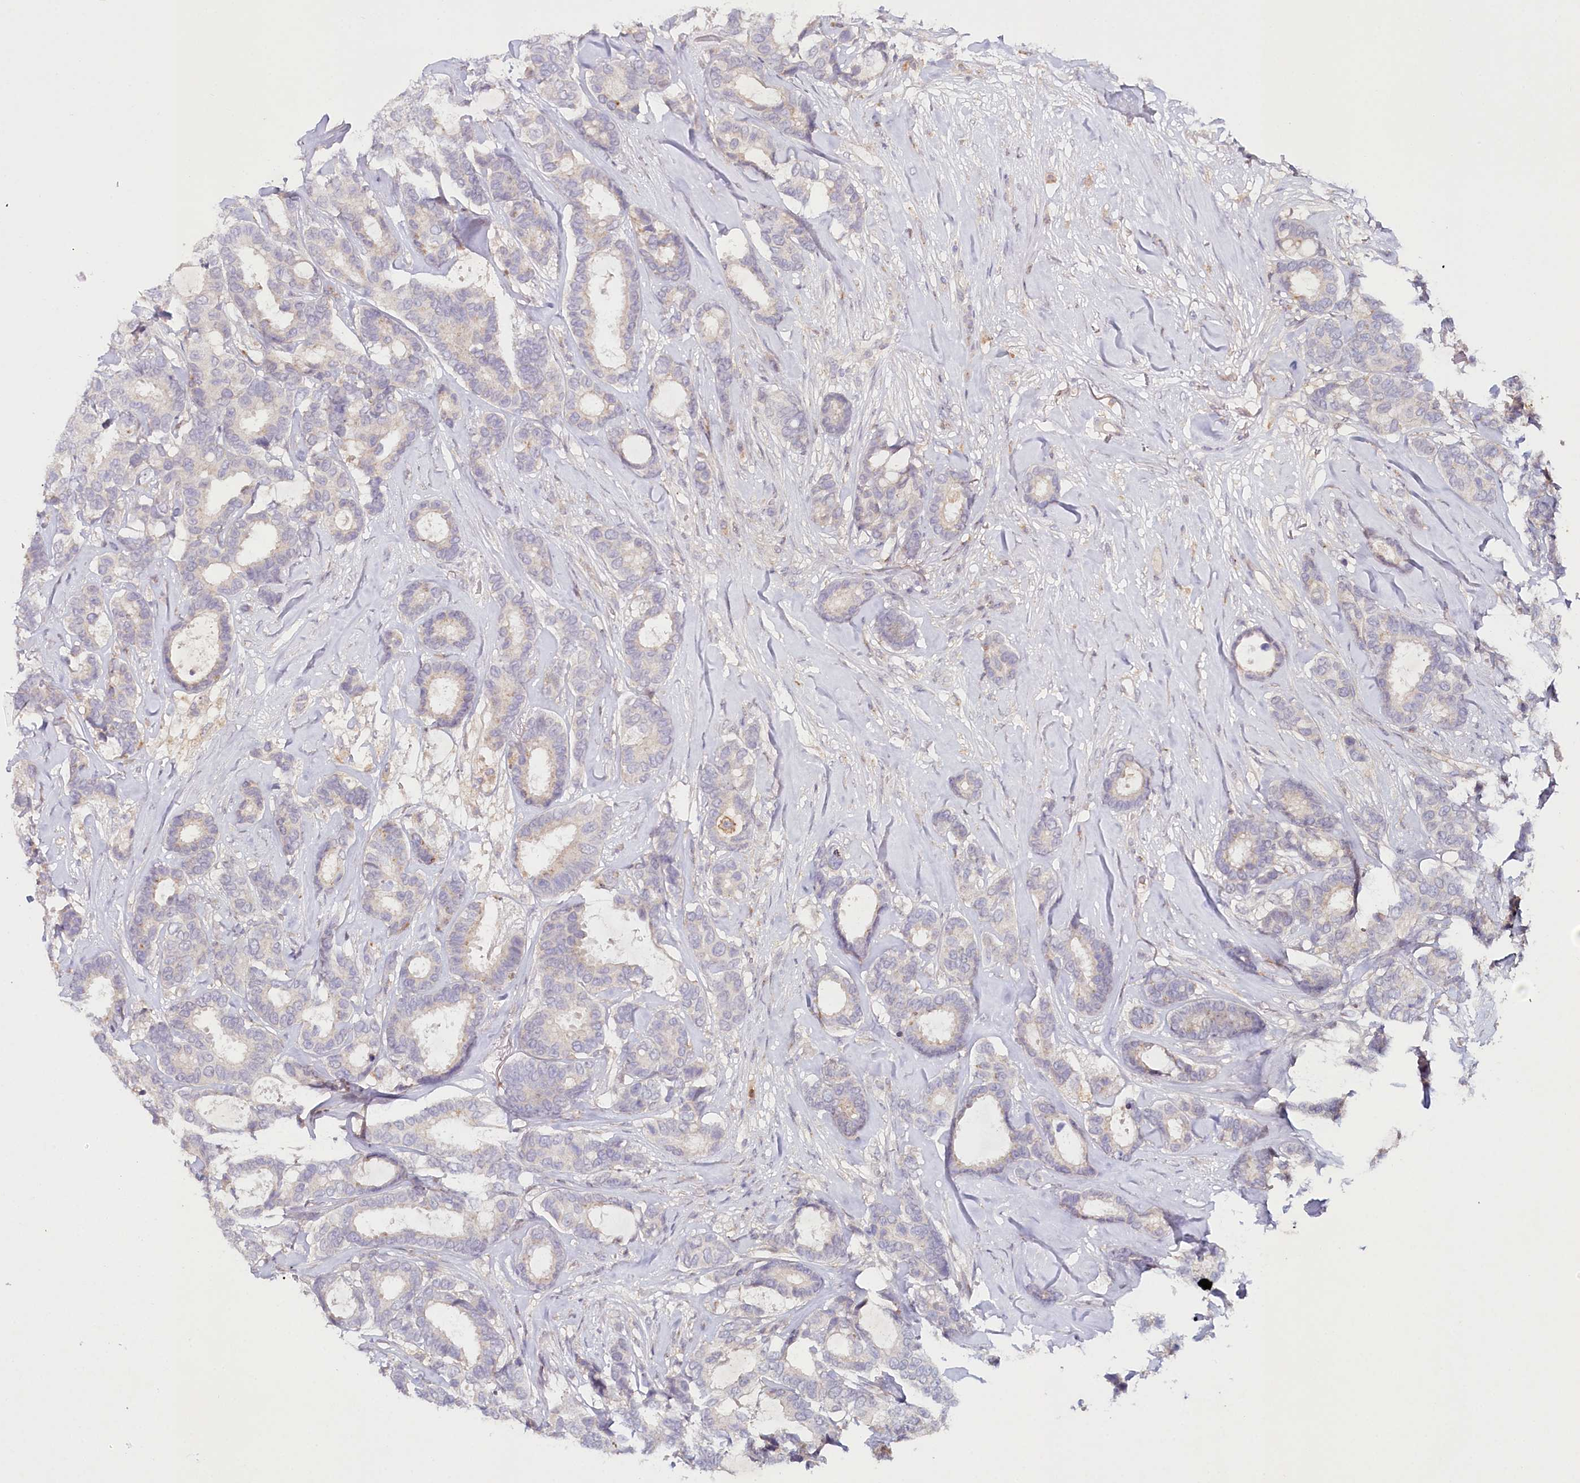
{"staining": {"intensity": "negative", "quantity": "none", "location": "none"}, "tissue": "breast cancer", "cell_type": "Tumor cells", "image_type": "cancer", "snomed": [{"axis": "morphology", "description": "Duct carcinoma"}, {"axis": "topography", "description": "Breast"}], "caption": "Breast intraductal carcinoma was stained to show a protein in brown. There is no significant positivity in tumor cells. The staining was performed using DAB (3,3'-diaminobenzidine) to visualize the protein expression in brown, while the nuclei were stained in blue with hematoxylin (Magnification: 20x).", "gene": "ALDH3B1", "patient": {"sex": "female", "age": 87}}